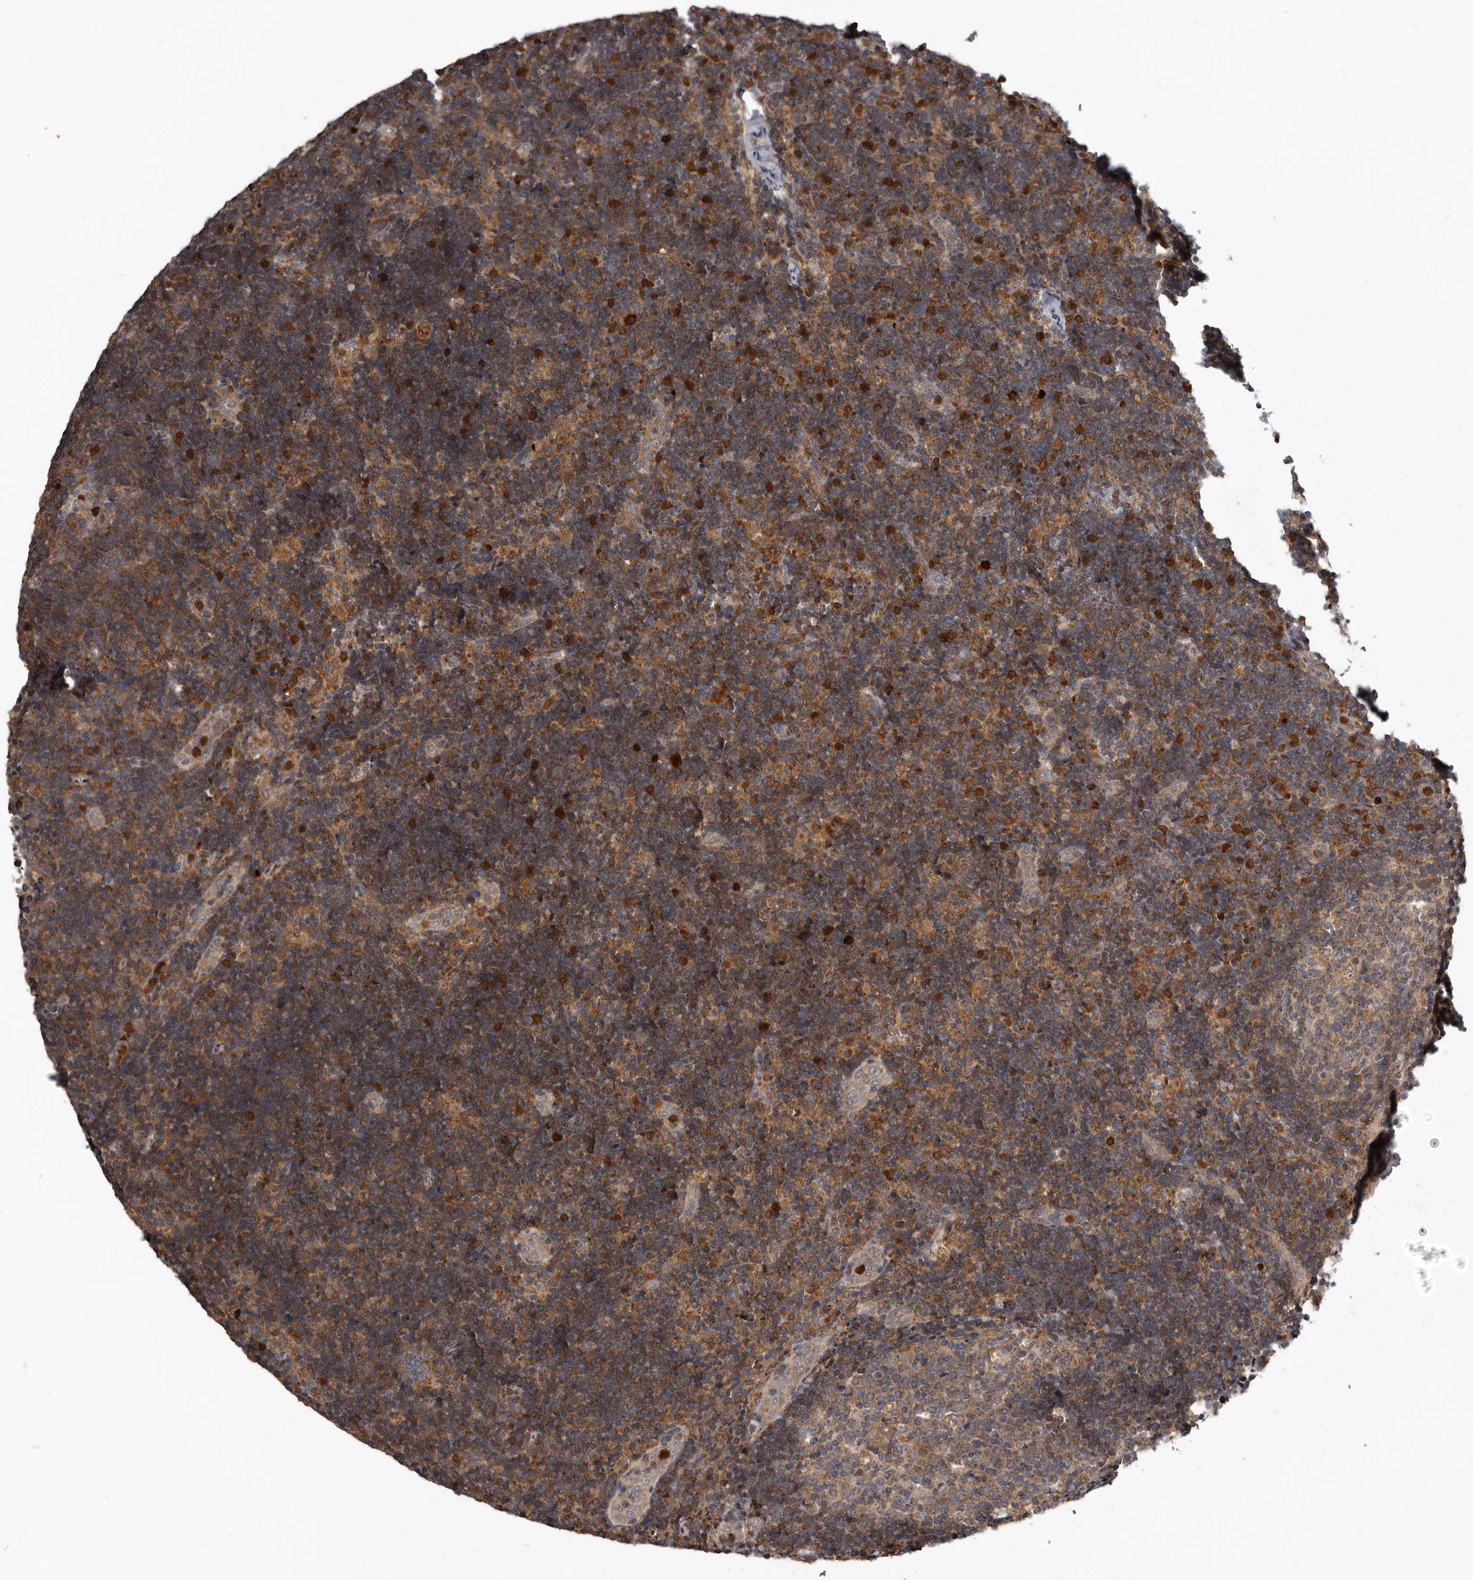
{"staining": {"intensity": "moderate", "quantity": ">75%", "location": "cytoplasmic/membranous"}, "tissue": "lymph node", "cell_type": "Germinal center cells", "image_type": "normal", "snomed": [{"axis": "morphology", "description": "Normal tissue, NOS"}, {"axis": "topography", "description": "Lymph node"}], "caption": "An image of lymph node stained for a protein reveals moderate cytoplasmic/membranous brown staining in germinal center cells.", "gene": "FGFR4", "patient": {"sex": "female", "age": 22}}